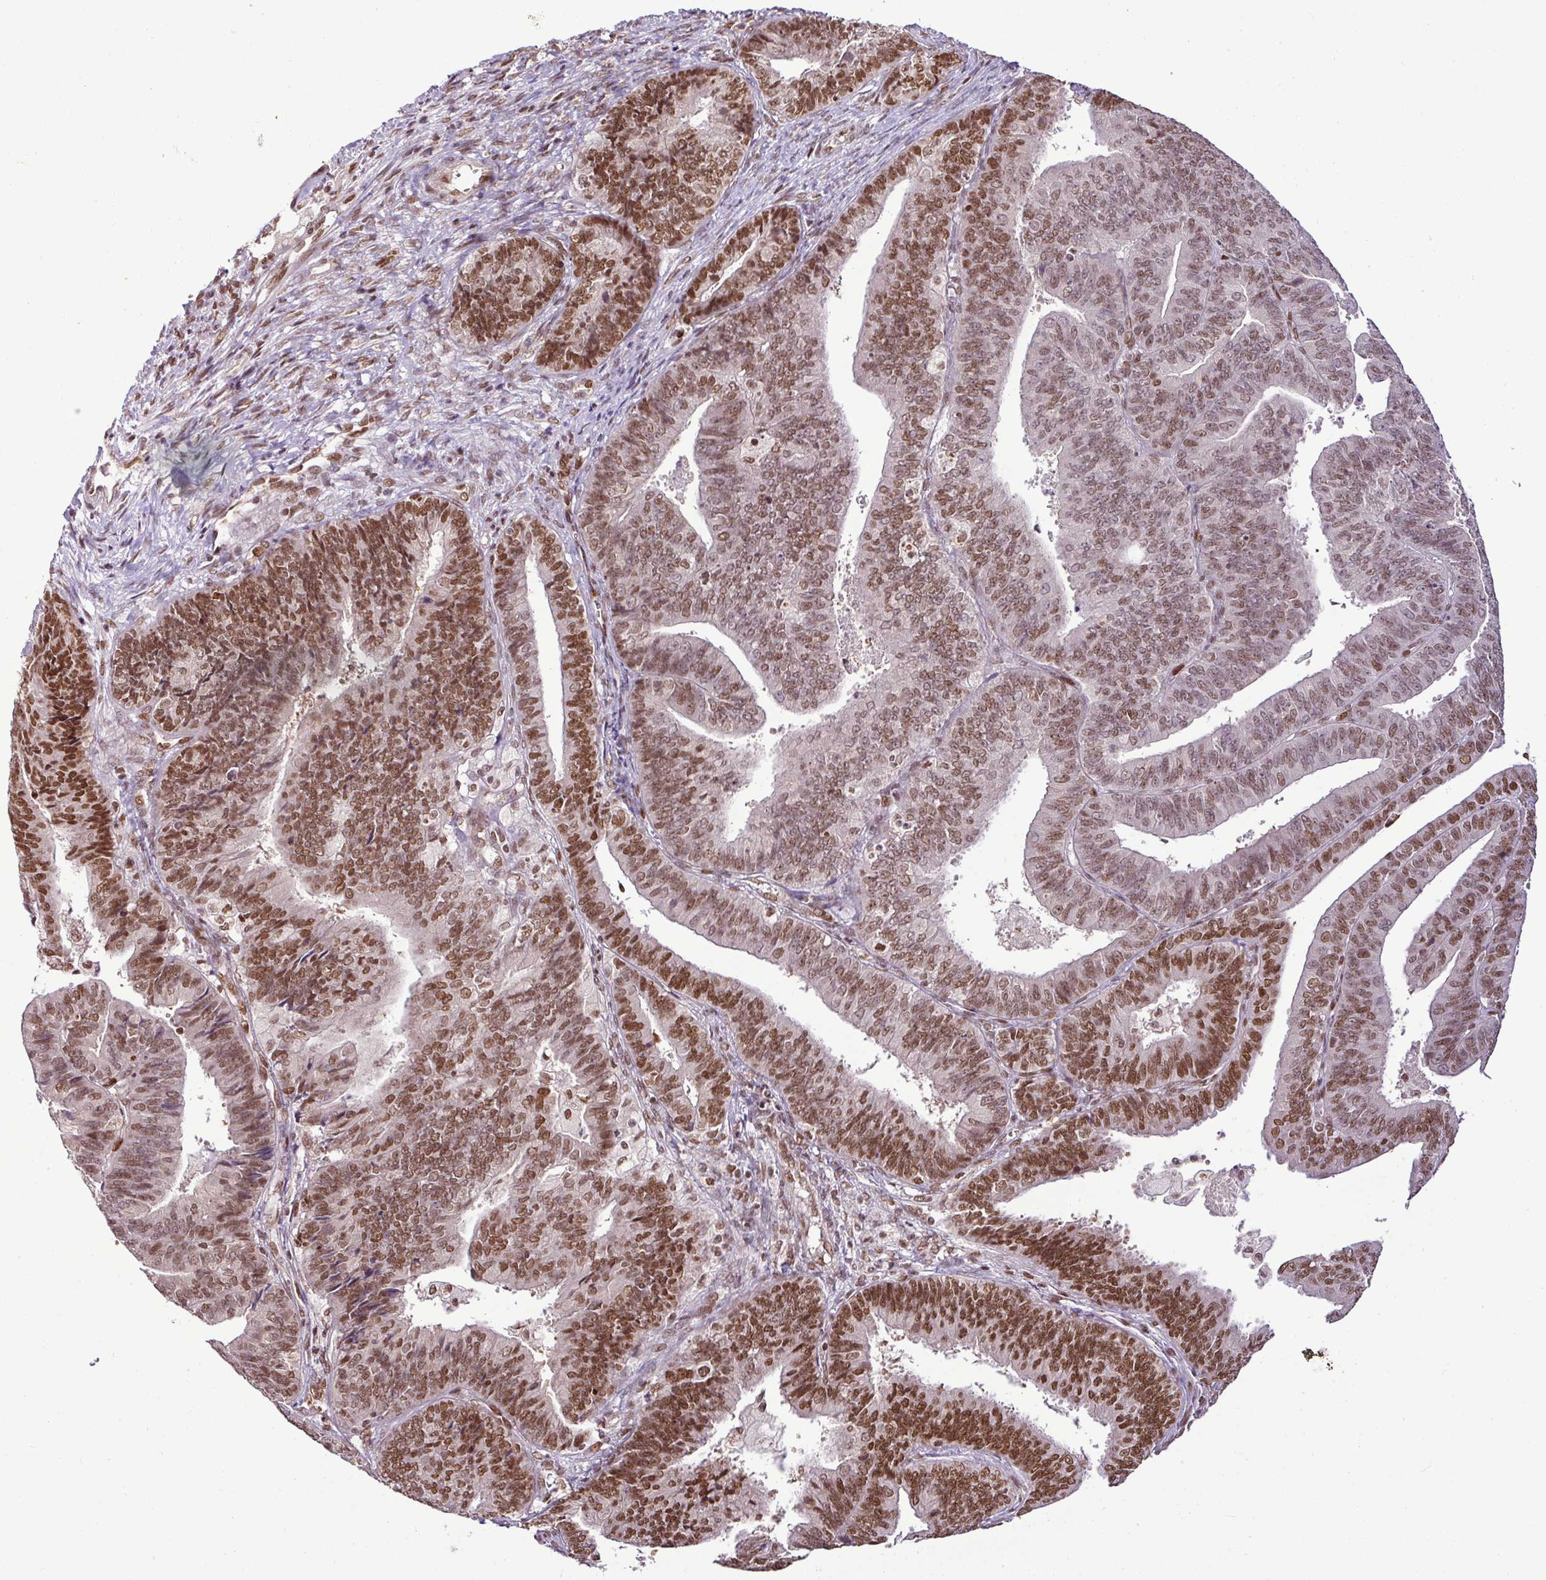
{"staining": {"intensity": "moderate", "quantity": ">75%", "location": "nuclear"}, "tissue": "endometrial cancer", "cell_type": "Tumor cells", "image_type": "cancer", "snomed": [{"axis": "morphology", "description": "Adenocarcinoma, NOS"}, {"axis": "topography", "description": "Endometrium"}], "caption": "Tumor cells show medium levels of moderate nuclear staining in about >75% of cells in human endometrial cancer (adenocarcinoma).", "gene": "PGAP4", "patient": {"sex": "female", "age": 73}}